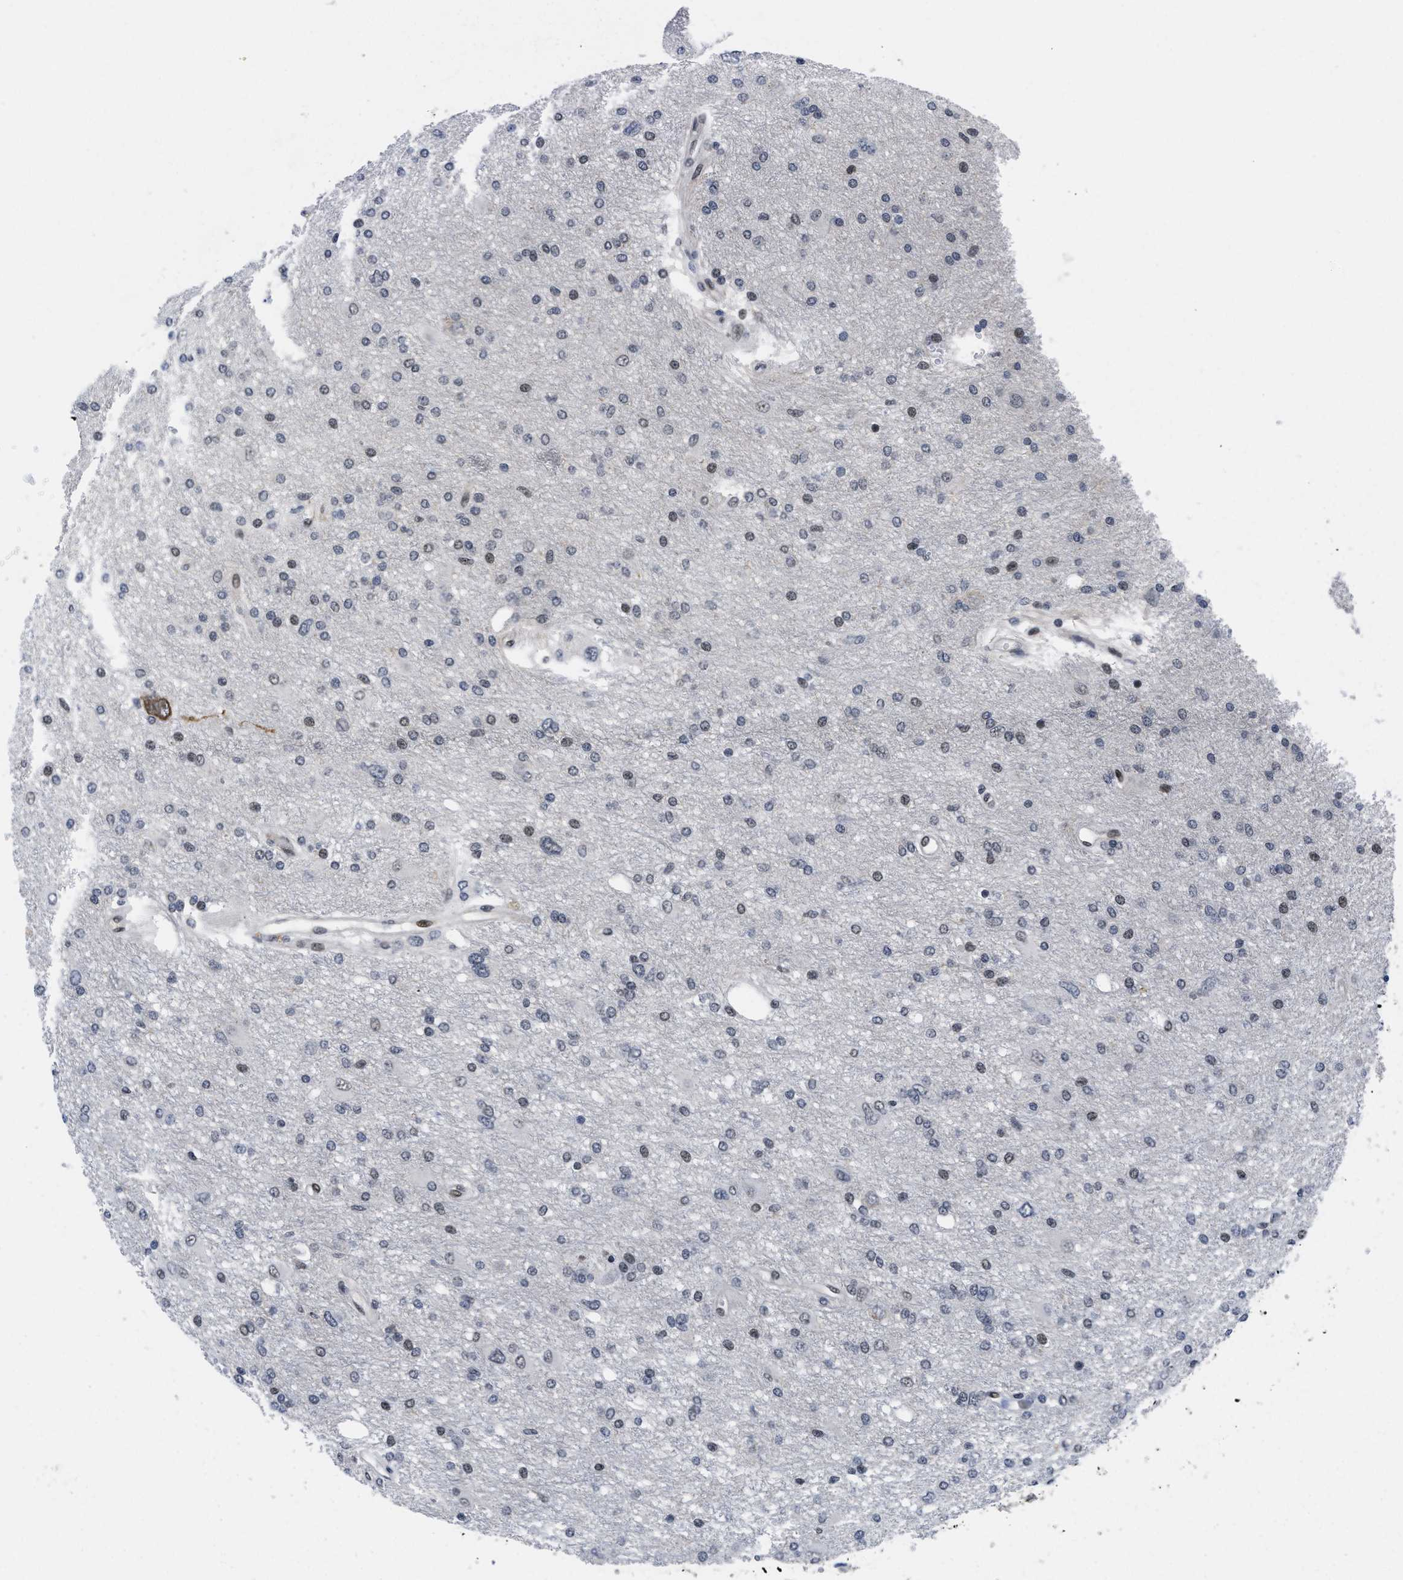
{"staining": {"intensity": "weak", "quantity": "<25%", "location": "nuclear"}, "tissue": "glioma", "cell_type": "Tumor cells", "image_type": "cancer", "snomed": [{"axis": "morphology", "description": "Glioma, malignant, High grade"}, {"axis": "topography", "description": "Brain"}], "caption": "Protein analysis of malignant glioma (high-grade) reveals no significant expression in tumor cells.", "gene": "HIF1A", "patient": {"sex": "female", "age": 59}}